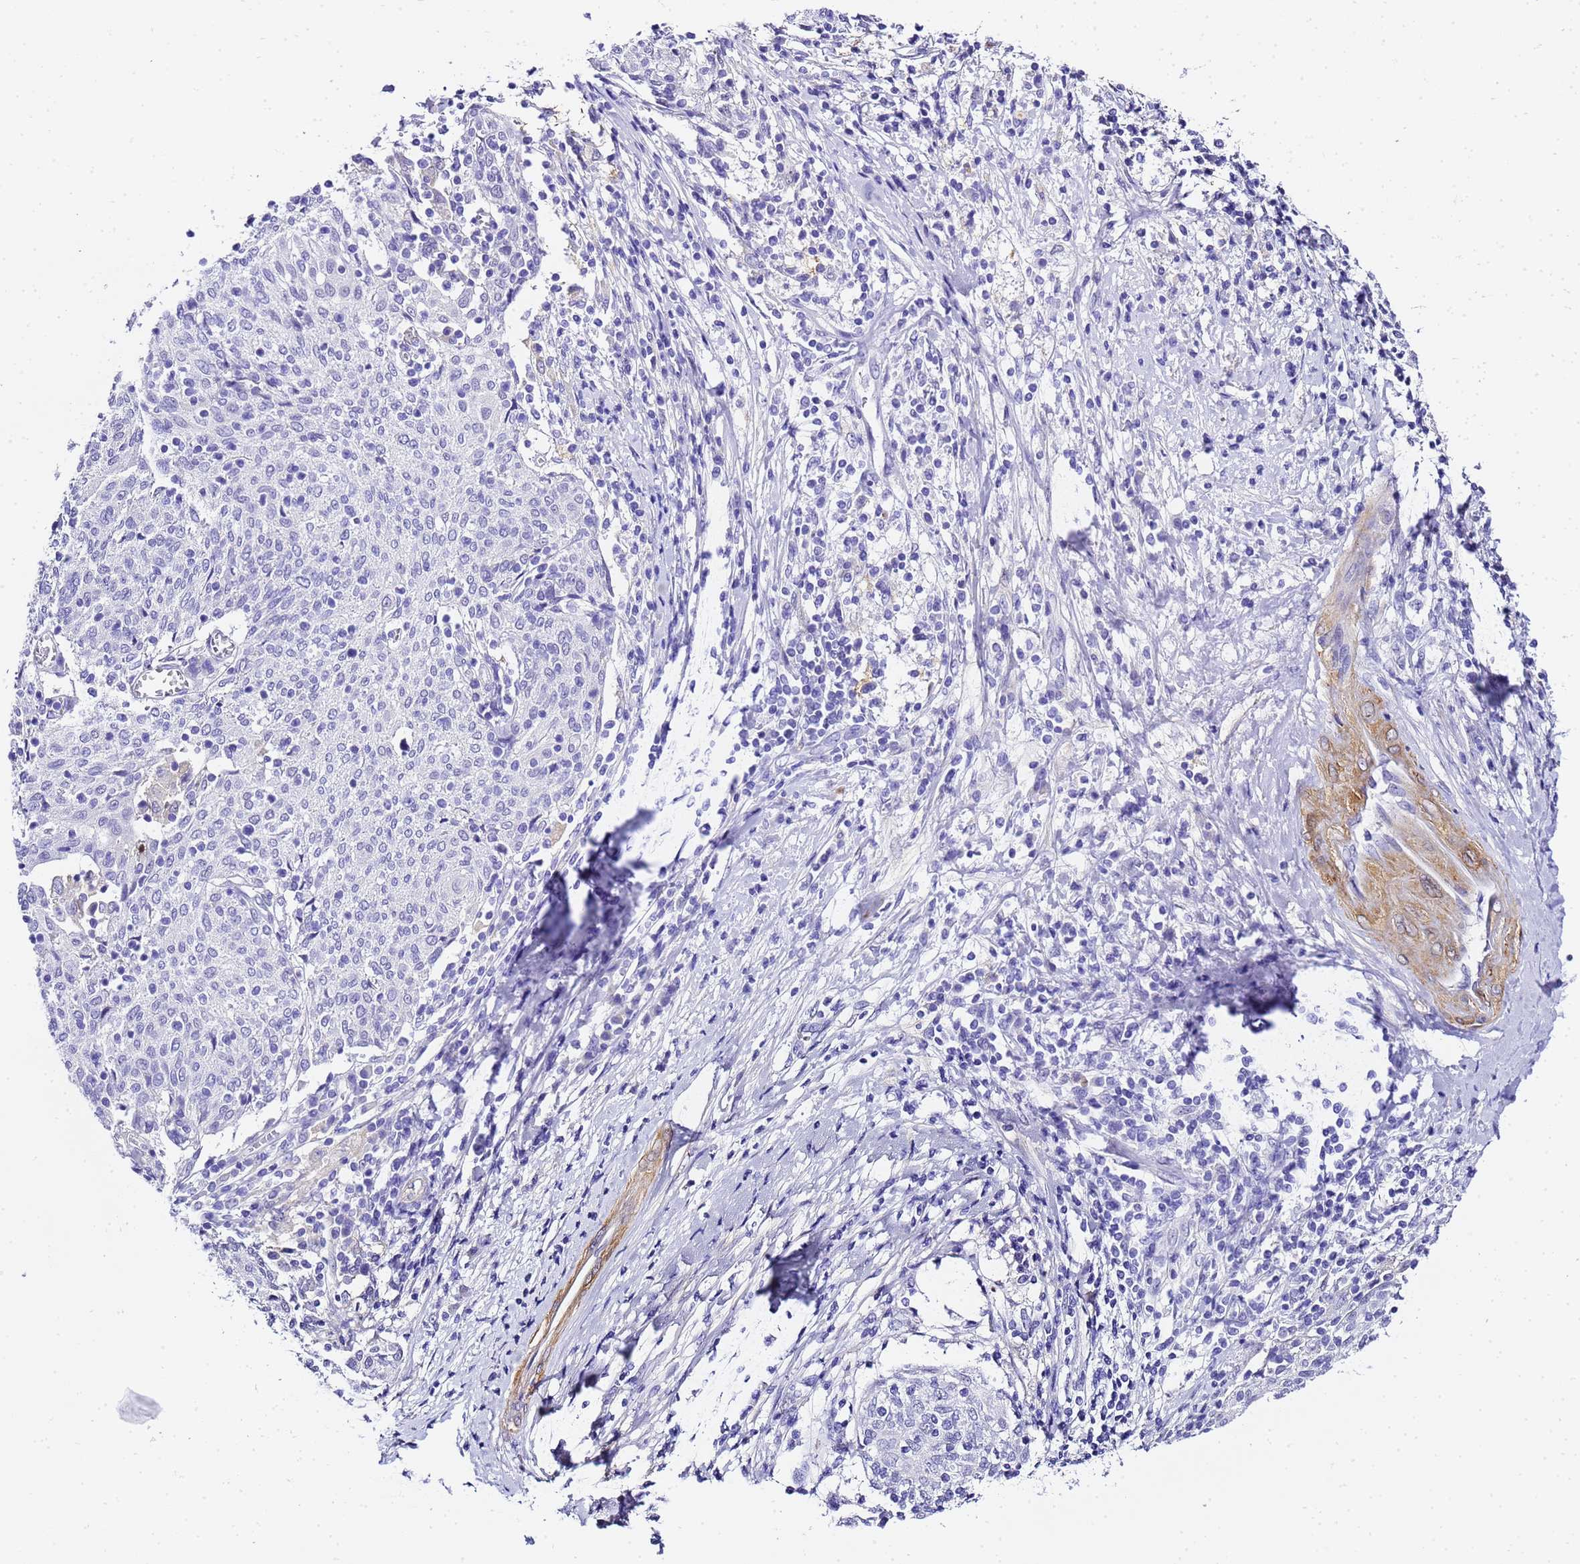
{"staining": {"intensity": "negative", "quantity": "none", "location": "none"}, "tissue": "cervical cancer", "cell_type": "Tumor cells", "image_type": "cancer", "snomed": [{"axis": "morphology", "description": "Squamous cell carcinoma, NOS"}, {"axis": "topography", "description": "Cervix"}], "caption": "There is no significant expression in tumor cells of cervical squamous cell carcinoma.", "gene": "HSPB6", "patient": {"sex": "female", "age": 52}}